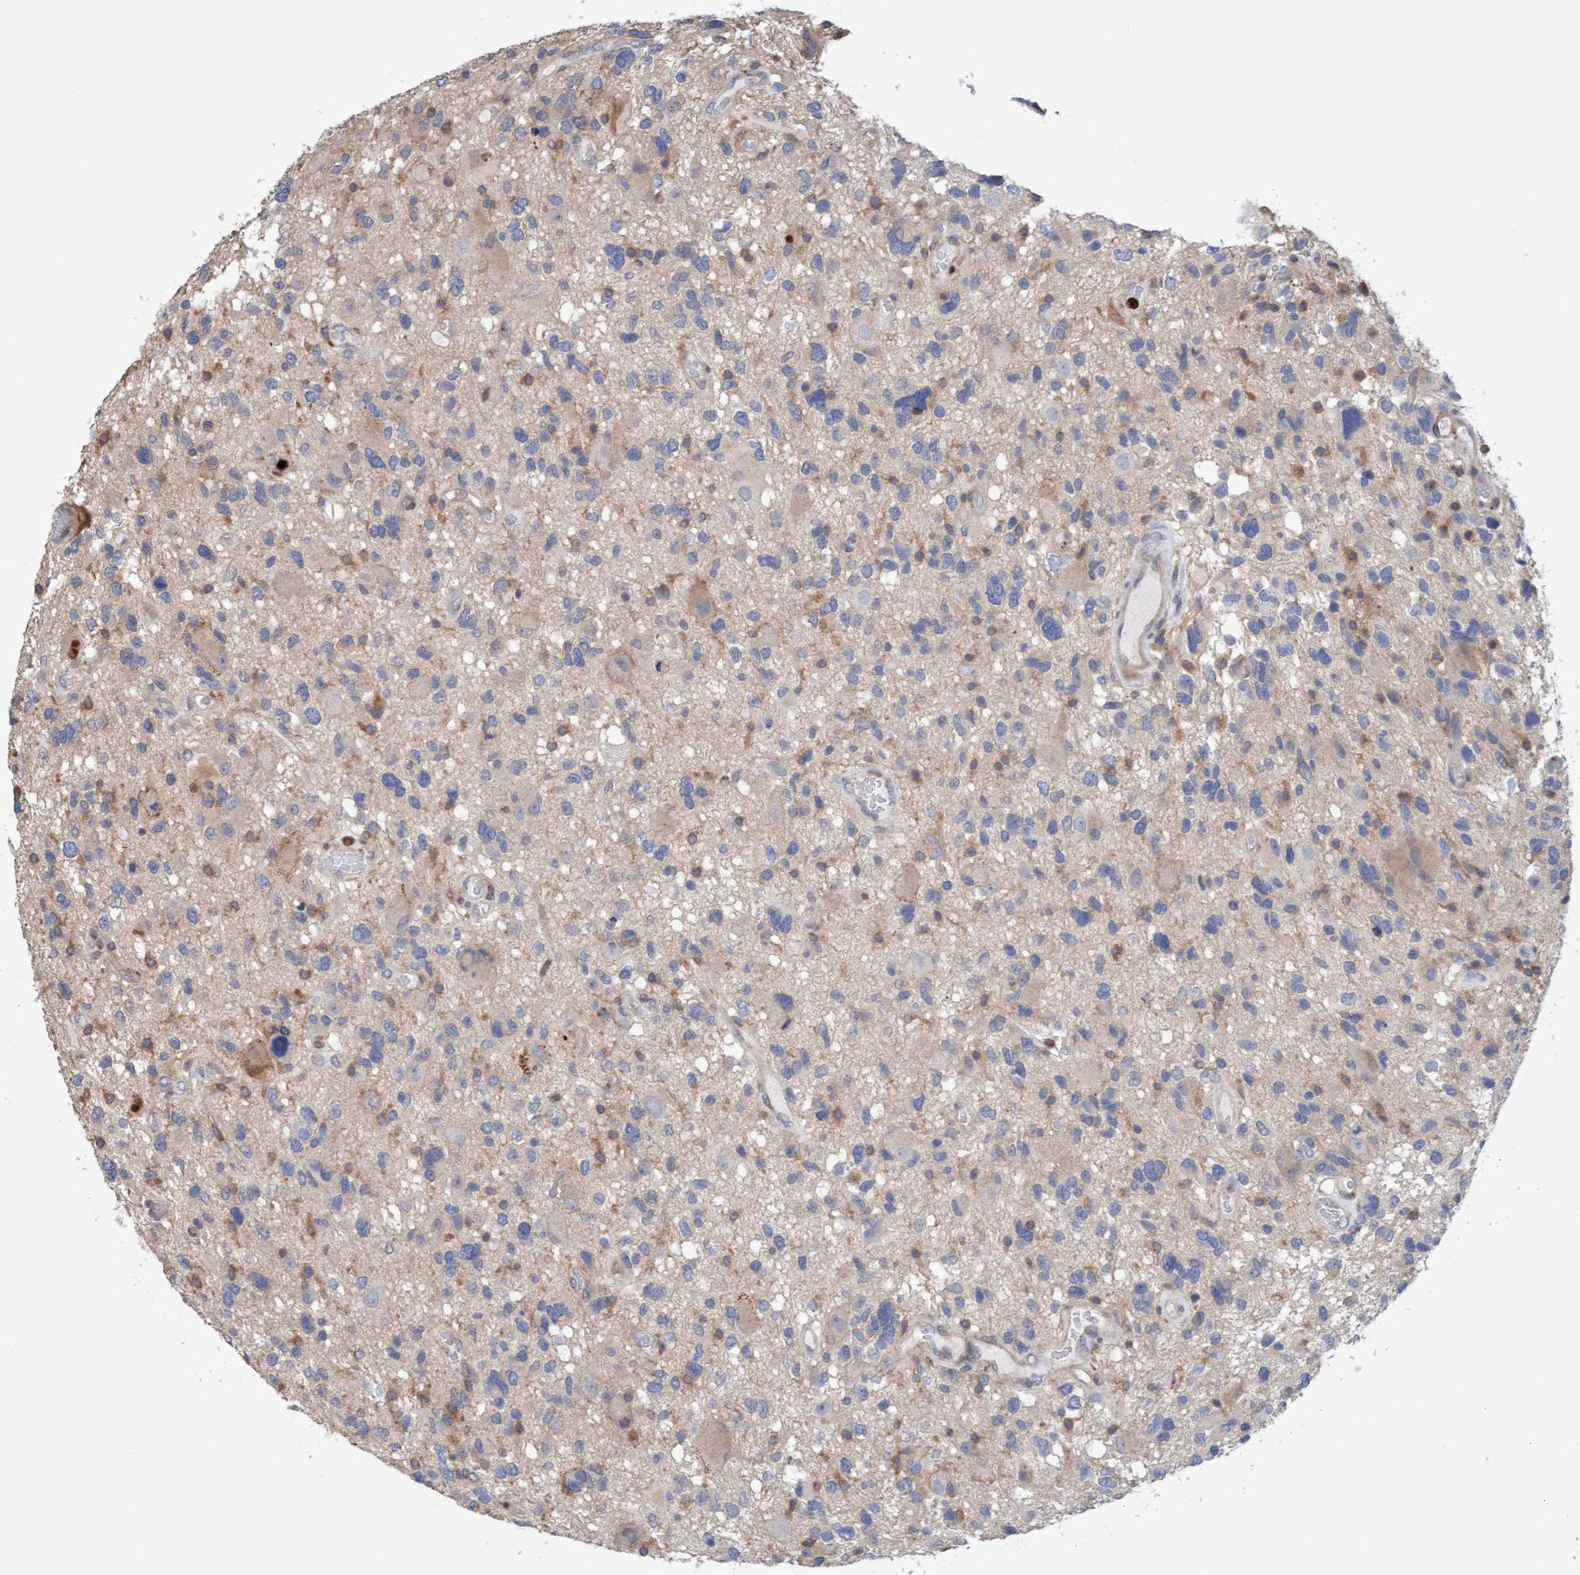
{"staining": {"intensity": "weak", "quantity": "<25%", "location": "cytoplasmic/membranous"}, "tissue": "glioma", "cell_type": "Tumor cells", "image_type": "cancer", "snomed": [{"axis": "morphology", "description": "Glioma, malignant, High grade"}, {"axis": "topography", "description": "Brain"}], "caption": "A high-resolution image shows immunohistochemistry staining of high-grade glioma (malignant), which displays no significant positivity in tumor cells.", "gene": "MMP8", "patient": {"sex": "male", "age": 33}}